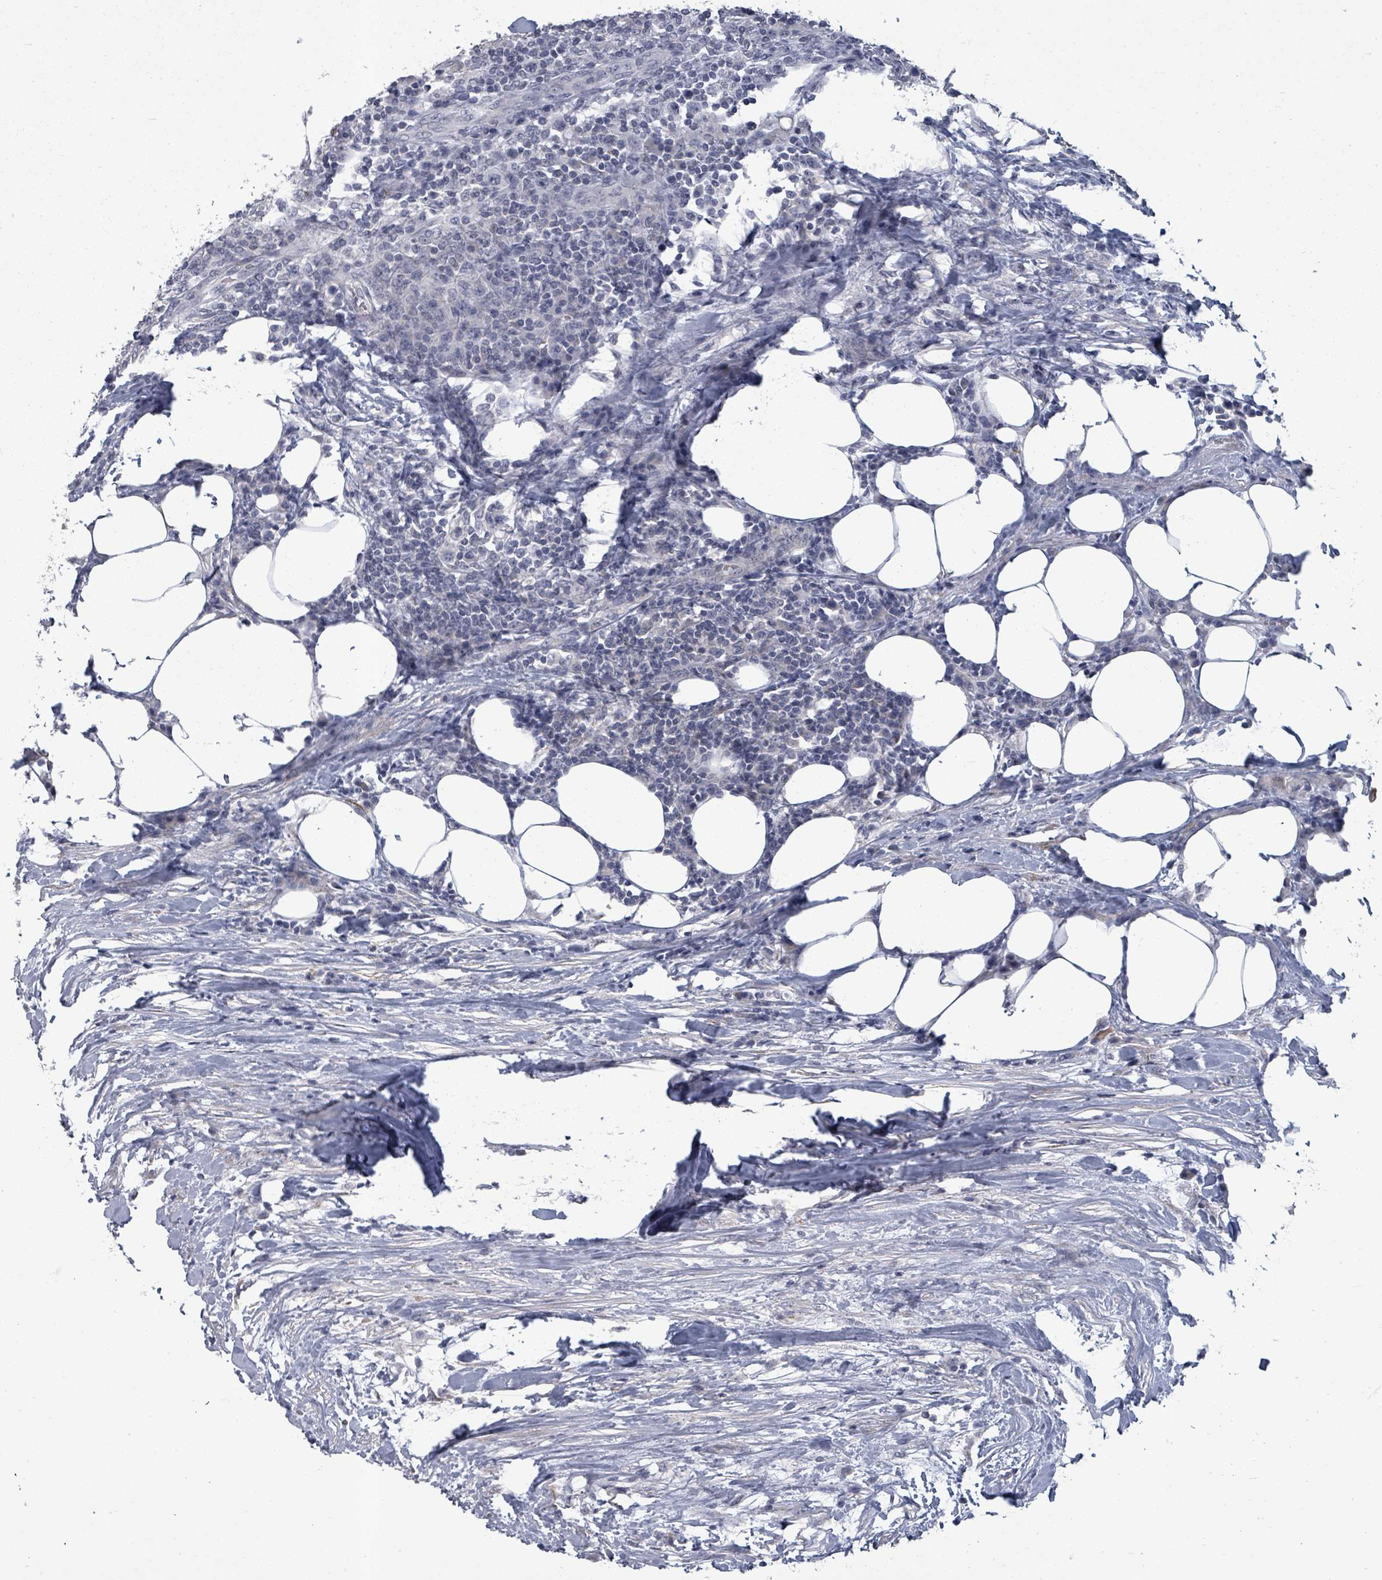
{"staining": {"intensity": "strong", "quantity": "<25%", "location": "cytoplasmic/membranous"}, "tissue": "urothelial cancer", "cell_type": "Tumor cells", "image_type": "cancer", "snomed": [{"axis": "morphology", "description": "Urothelial carcinoma, High grade"}, {"axis": "topography", "description": "Urinary bladder"}], "caption": "High-grade urothelial carcinoma stained with DAB immunohistochemistry (IHC) demonstrates medium levels of strong cytoplasmic/membranous positivity in about <25% of tumor cells.", "gene": "PTPN20", "patient": {"sex": "male", "age": 61}}